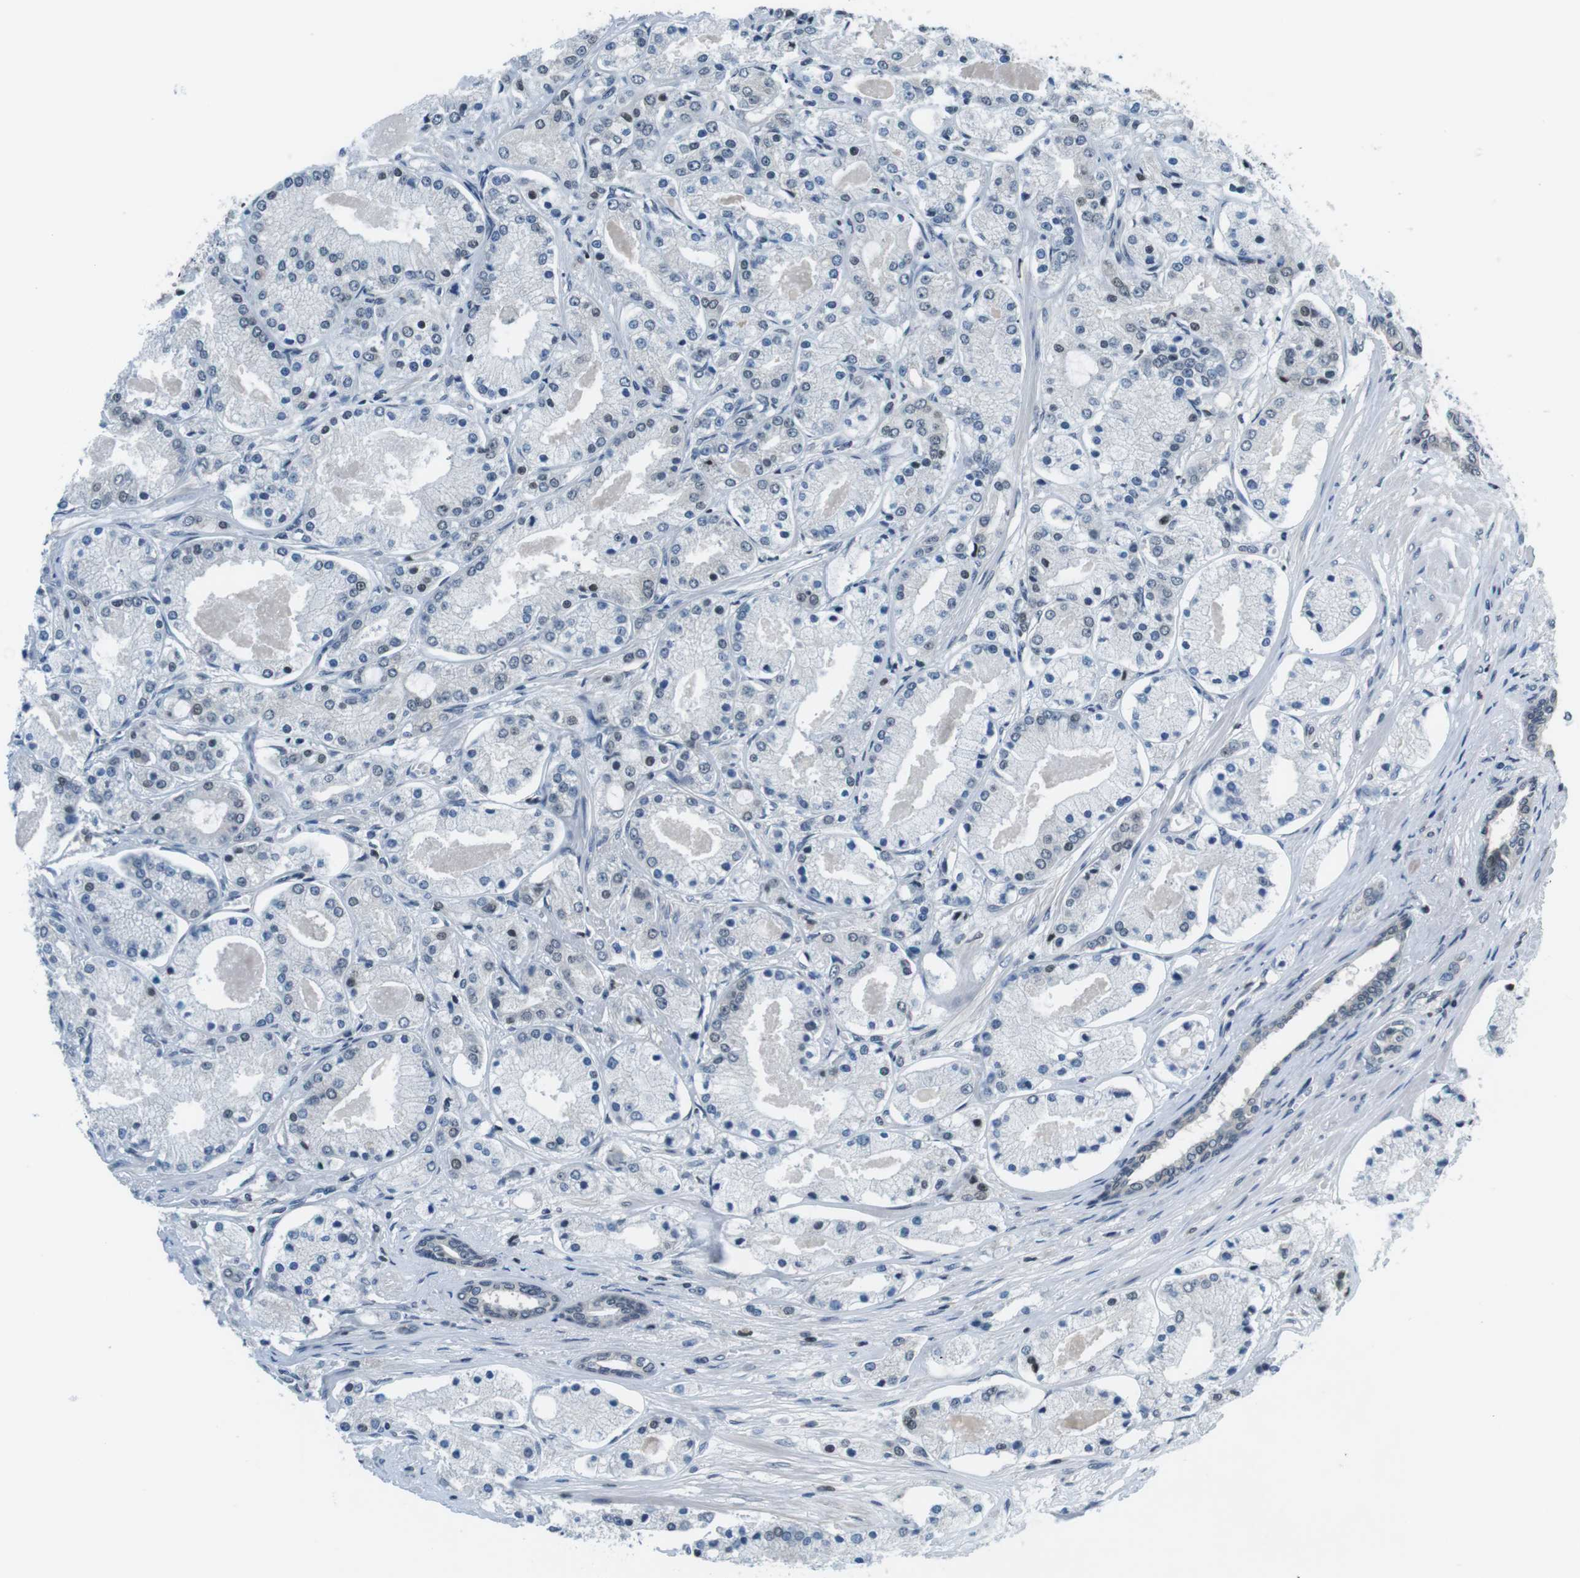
{"staining": {"intensity": "weak", "quantity": "<25%", "location": "nuclear"}, "tissue": "prostate cancer", "cell_type": "Tumor cells", "image_type": "cancer", "snomed": [{"axis": "morphology", "description": "Adenocarcinoma, High grade"}, {"axis": "topography", "description": "Prostate"}], "caption": "The immunohistochemistry (IHC) photomicrograph has no significant positivity in tumor cells of prostate cancer (adenocarcinoma (high-grade)) tissue.", "gene": "NEK4", "patient": {"sex": "male", "age": 66}}